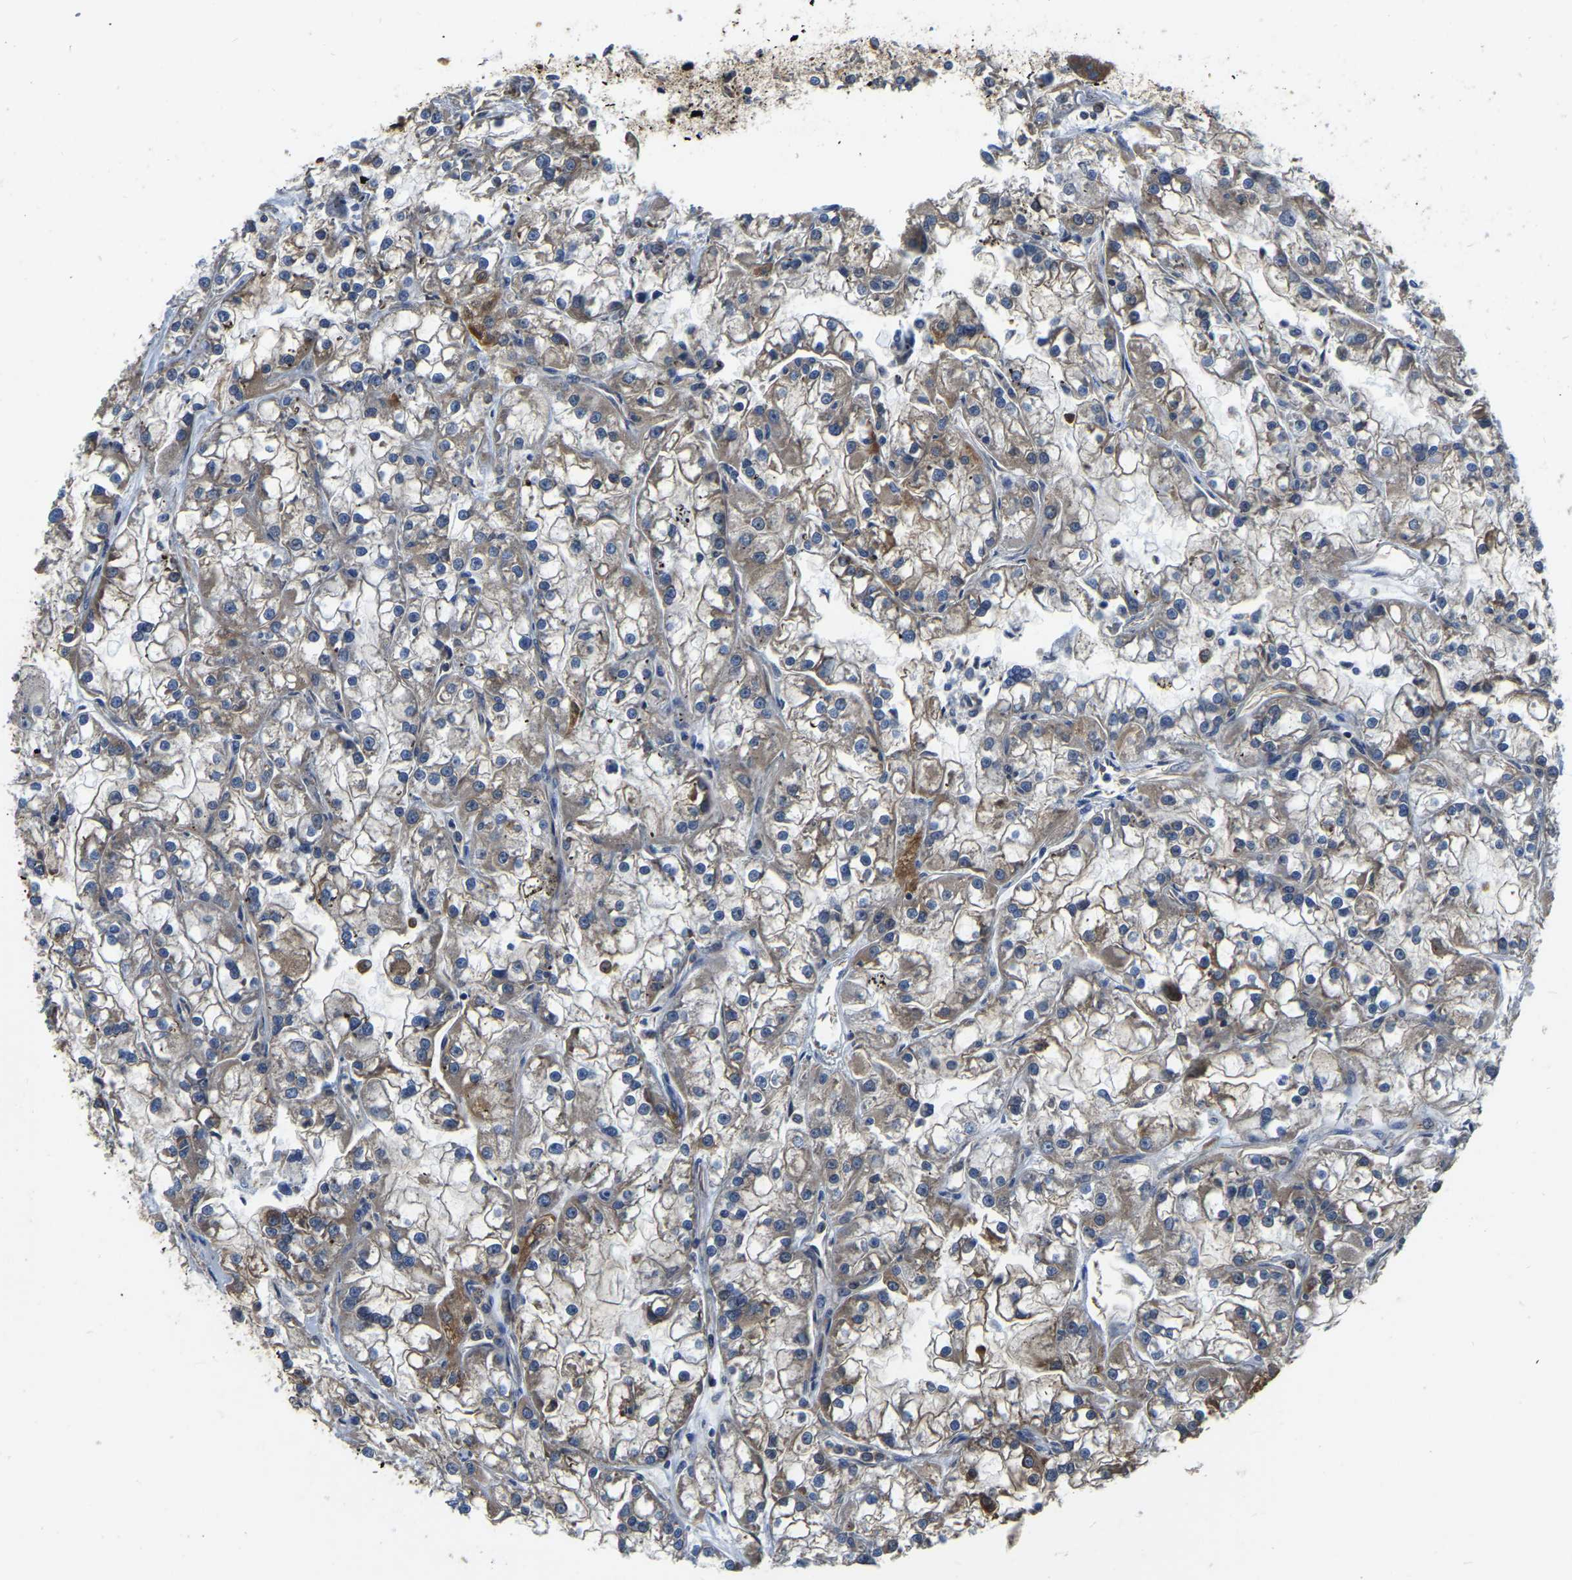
{"staining": {"intensity": "moderate", "quantity": ">75%", "location": "cytoplasmic/membranous"}, "tissue": "renal cancer", "cell_type": "Tumor cells", "image_type": "cancer", "snomed": [{"axis": "morphology", "description": "Adenocarcinoma, NOS"}, {"axis": "topography", "description": "Kidney"}], "caption": "Renal cancer (adenocarcinoma) was stained to show a protein in brown. There is medium levels of moderate cytoplasmic/membranous positivity in about >75% of tumor cells.", "gene": "GARS1", "patient": {"sex": "female", "age": 52}}